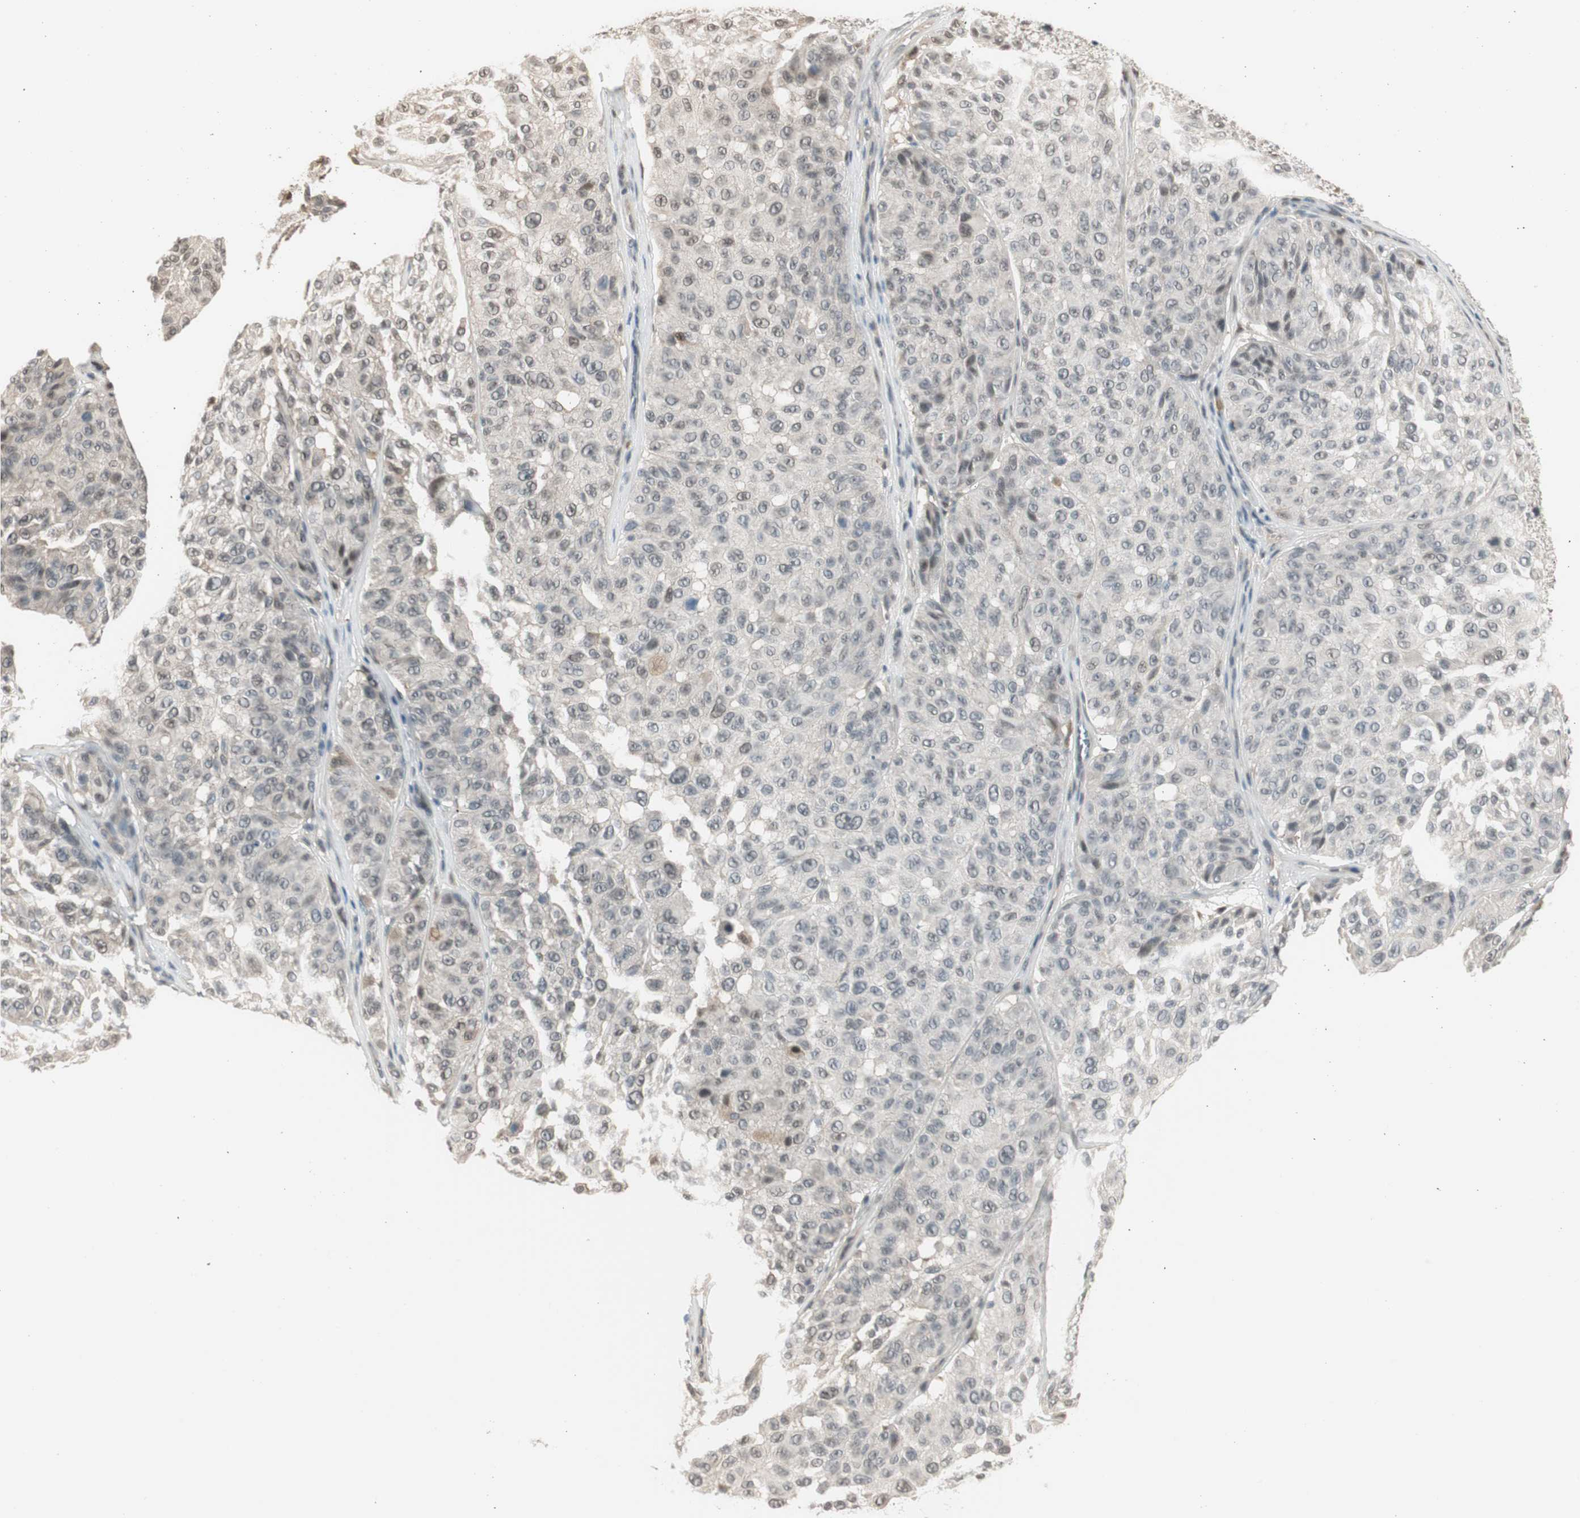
{"staining": {"intensity": "weak", "quantity": "<25%", "location": "nuclear"}, "tissue": "melanoma", "cell_type": "Tumor cells", "image_type": "cancer", "snomed": [{"axis": "morphology", "description": "Malignant melanoma, NOS"}, {"axis": "topography", "description": "Skin"}], "caption": "The photomicrograph exhibits no significant positivity in tumor cells of malignant melanoma.", "gene": "LONP2", "patient": {"sex": "female", "age": 46}}